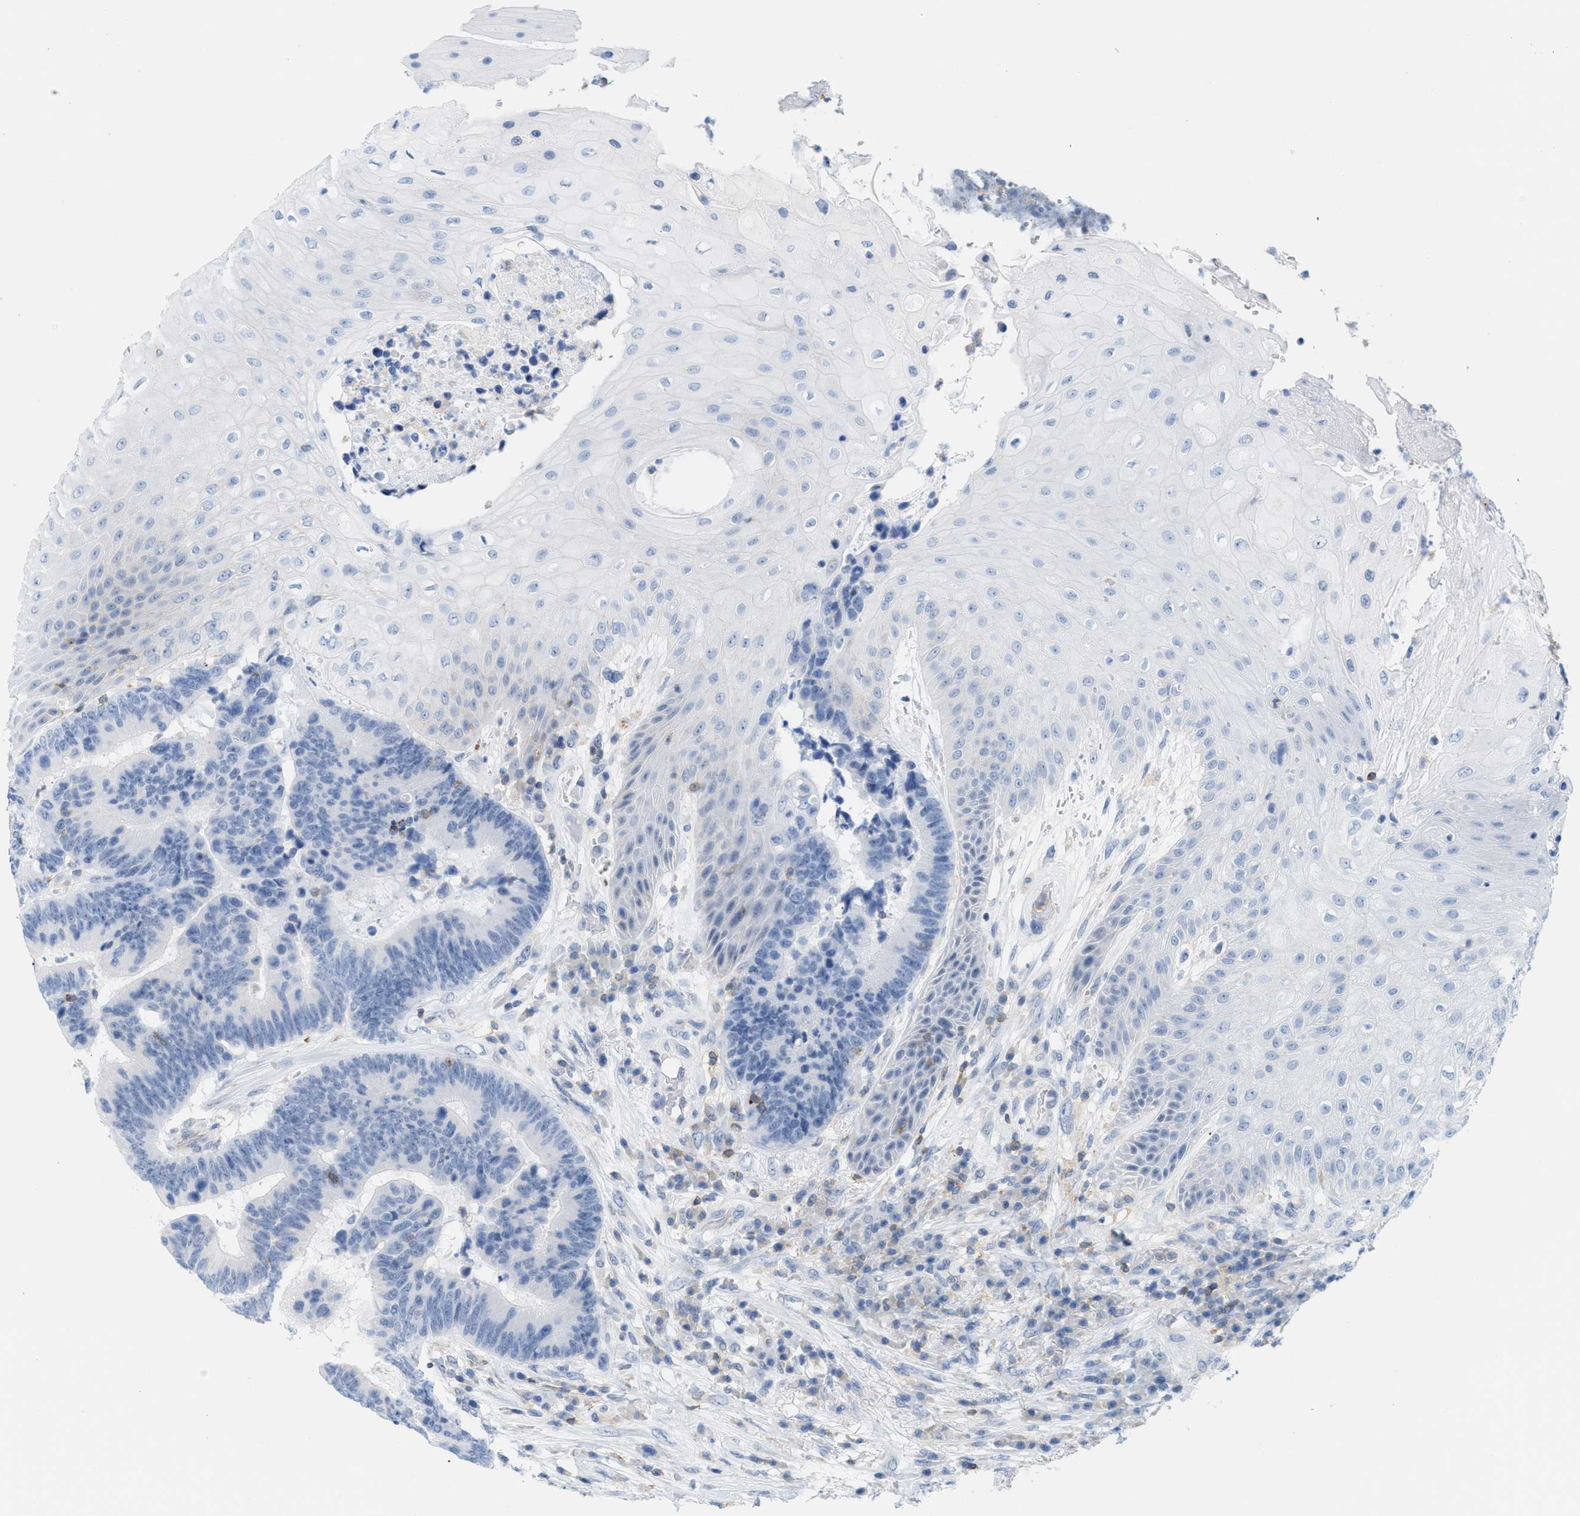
{"staining": {"intensity": "negative", "quantity": "none", "location": "none"}, "tissue": "colorectal cancer", "cell_type": "Tumor cells", "image_type": "cancer", "snomed": [{"axis": "morphology", "description": "Adenocarcinoma, NOS"}, {"axis": "topography", "description": "Rectum"}, {"axis": "topography", "description": "Anal"}], "caption": "A micrograph of colorectal adenocarcinoma stained for a protein shows no brown staining in tumor cells. (Immunohistochemistry, brightfield microscopy, high magnification).", "gene": "IL16", "patient": {"sex": "female", "age": 89}}